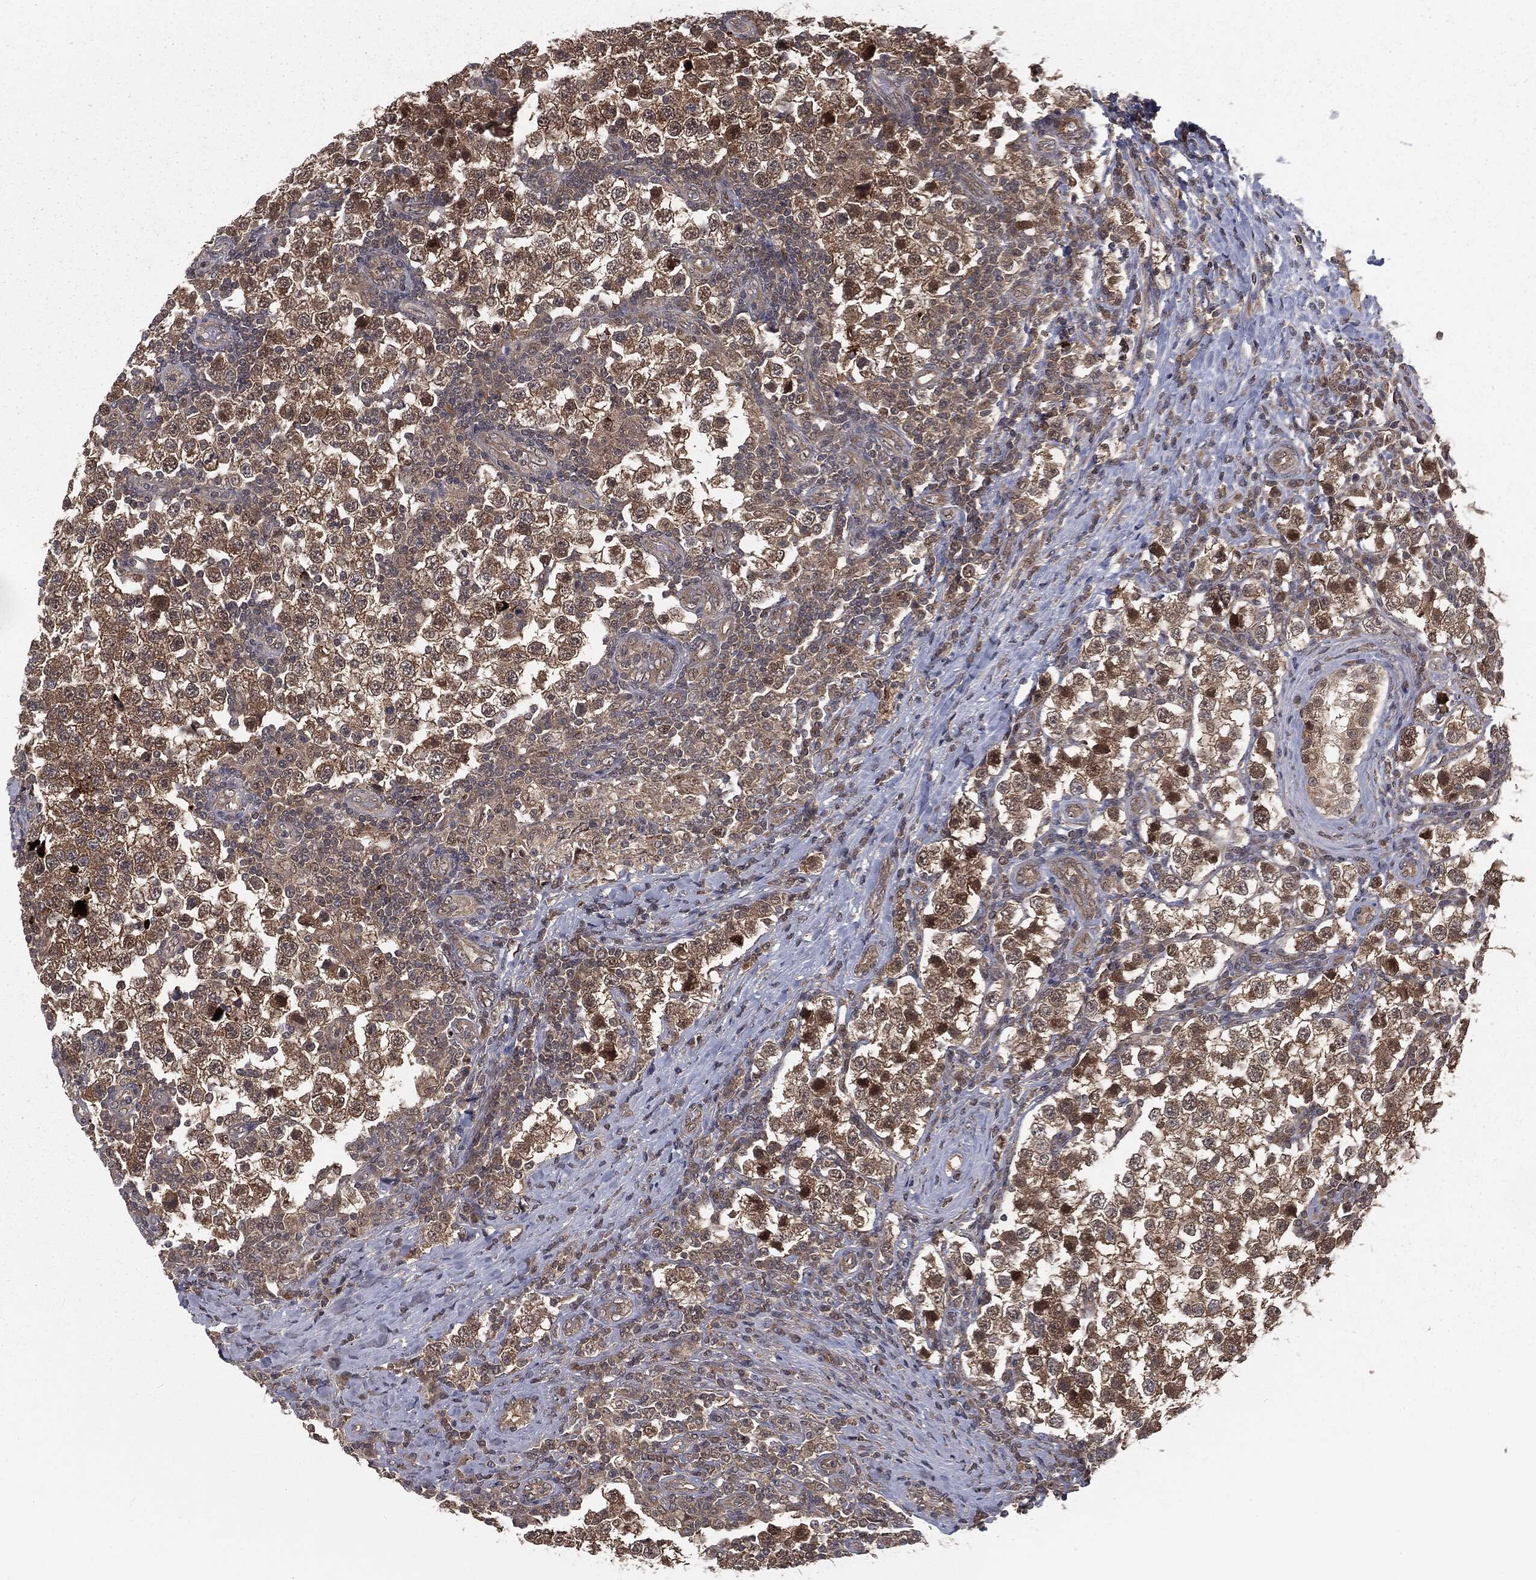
{"staining": {"intensity": "moderate", "quantity": ">75%", "location": "cytoplasmic/membranous"}, "tissue": "testis cancer", "cell_type": "Tumor cells", "image_type": "cancer", "snomed": [{"axis": "morphology", "description": "Seminoma, NOS"}, {"axis": "topography", "description": "Testis"}], "caption": "A brown stain highlights moderate cytoplasmic/membranous positivity of a protein in seminoma (testis) tumor cells.", "gene": "FBXO7", "patient": {"sex": "male", "age": 34}}